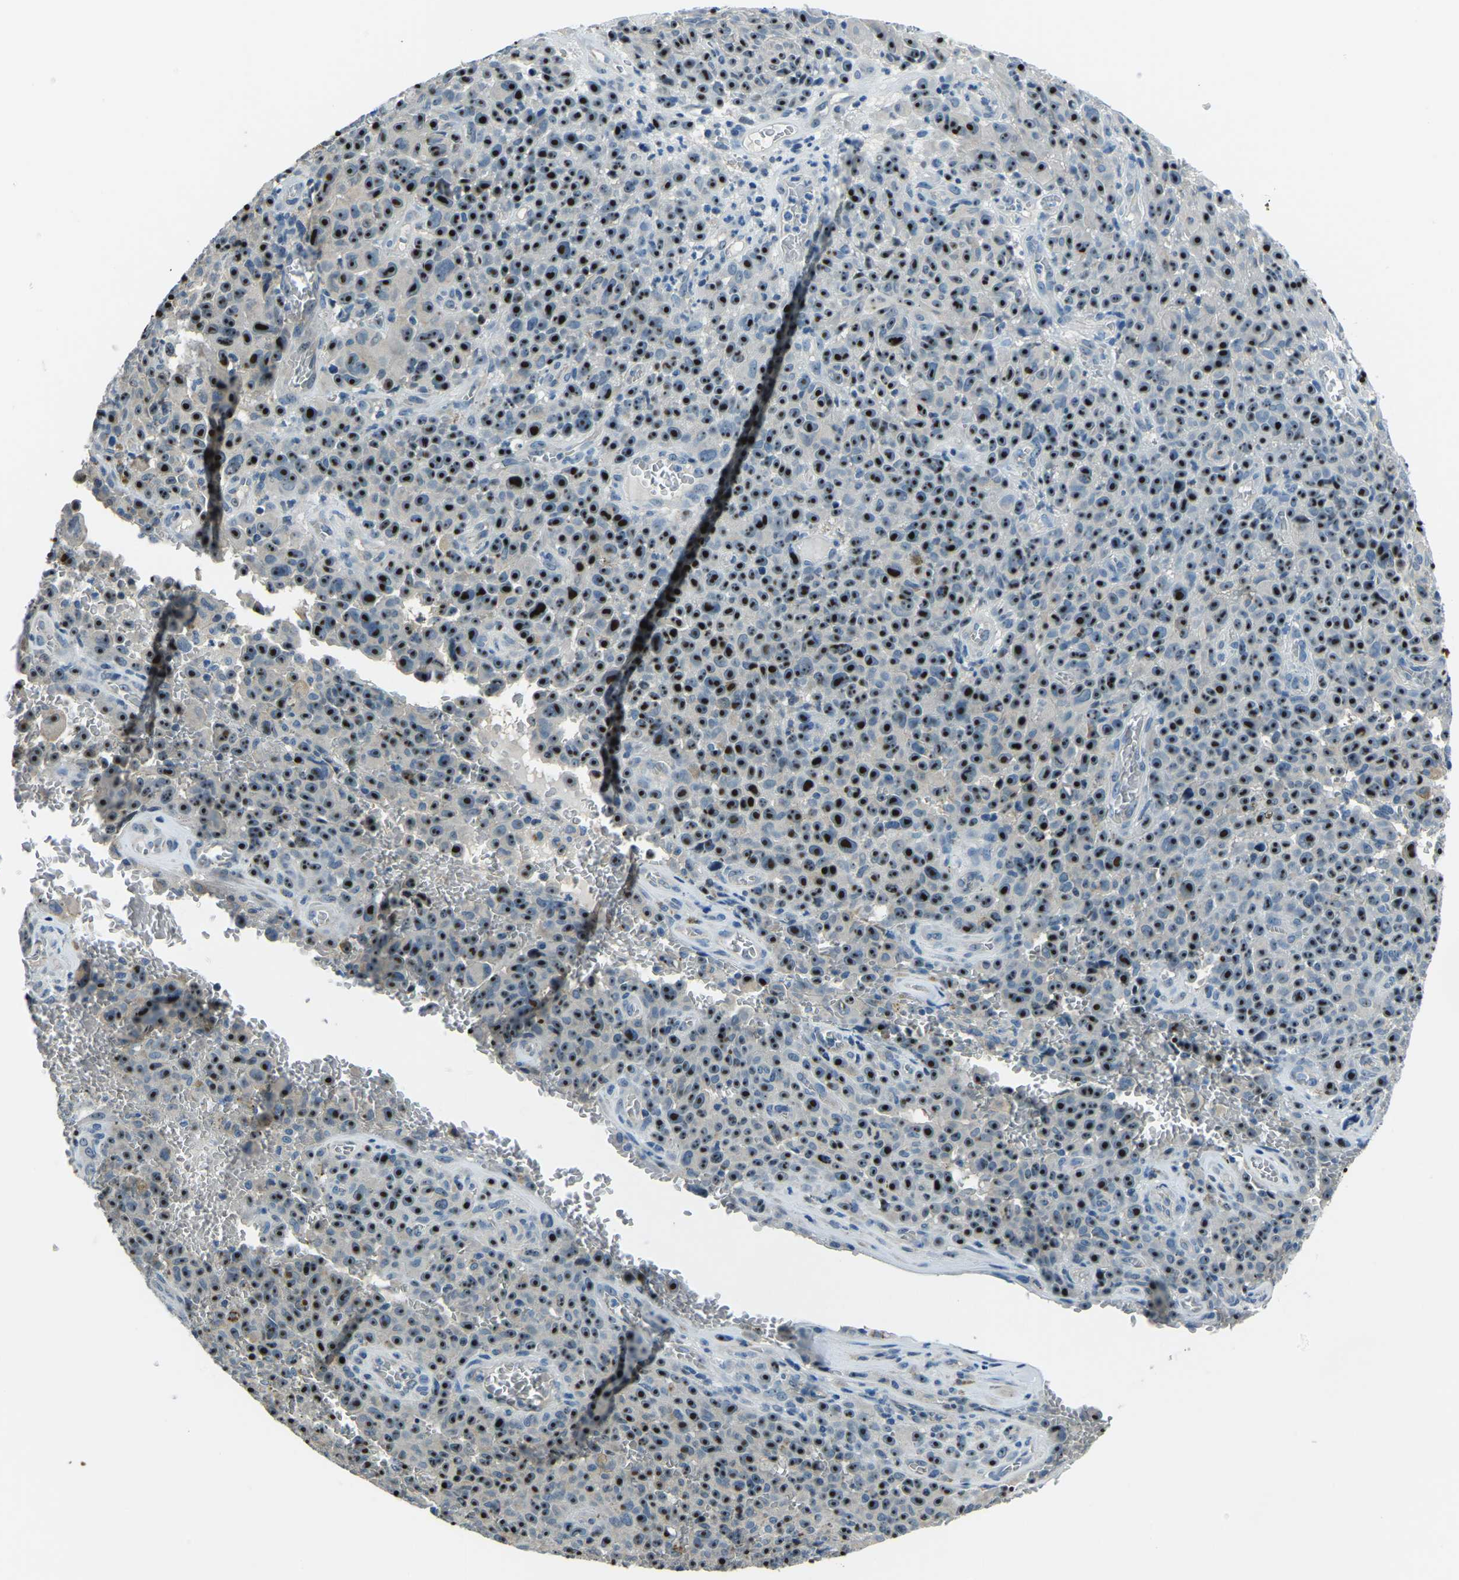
{"staining": {"intensity": "strong", "quantity": ">75%", "location": "nuclear"}, "tissue": "melanoma", "cell_type": "Tumor cells", "image_type": "cancer", "snomed": [{"axis": "morphology", "description": "Malignant melanoma, NOS"}, {"axis": "topography", "description": "Skin"}], "caption": "Melanoma stained for a protein (brown) shows strong nuclear positive expression in about >75% of tumor cells.", "gene": "RRP1", "patient": {"sex": "female", "age": 82}}